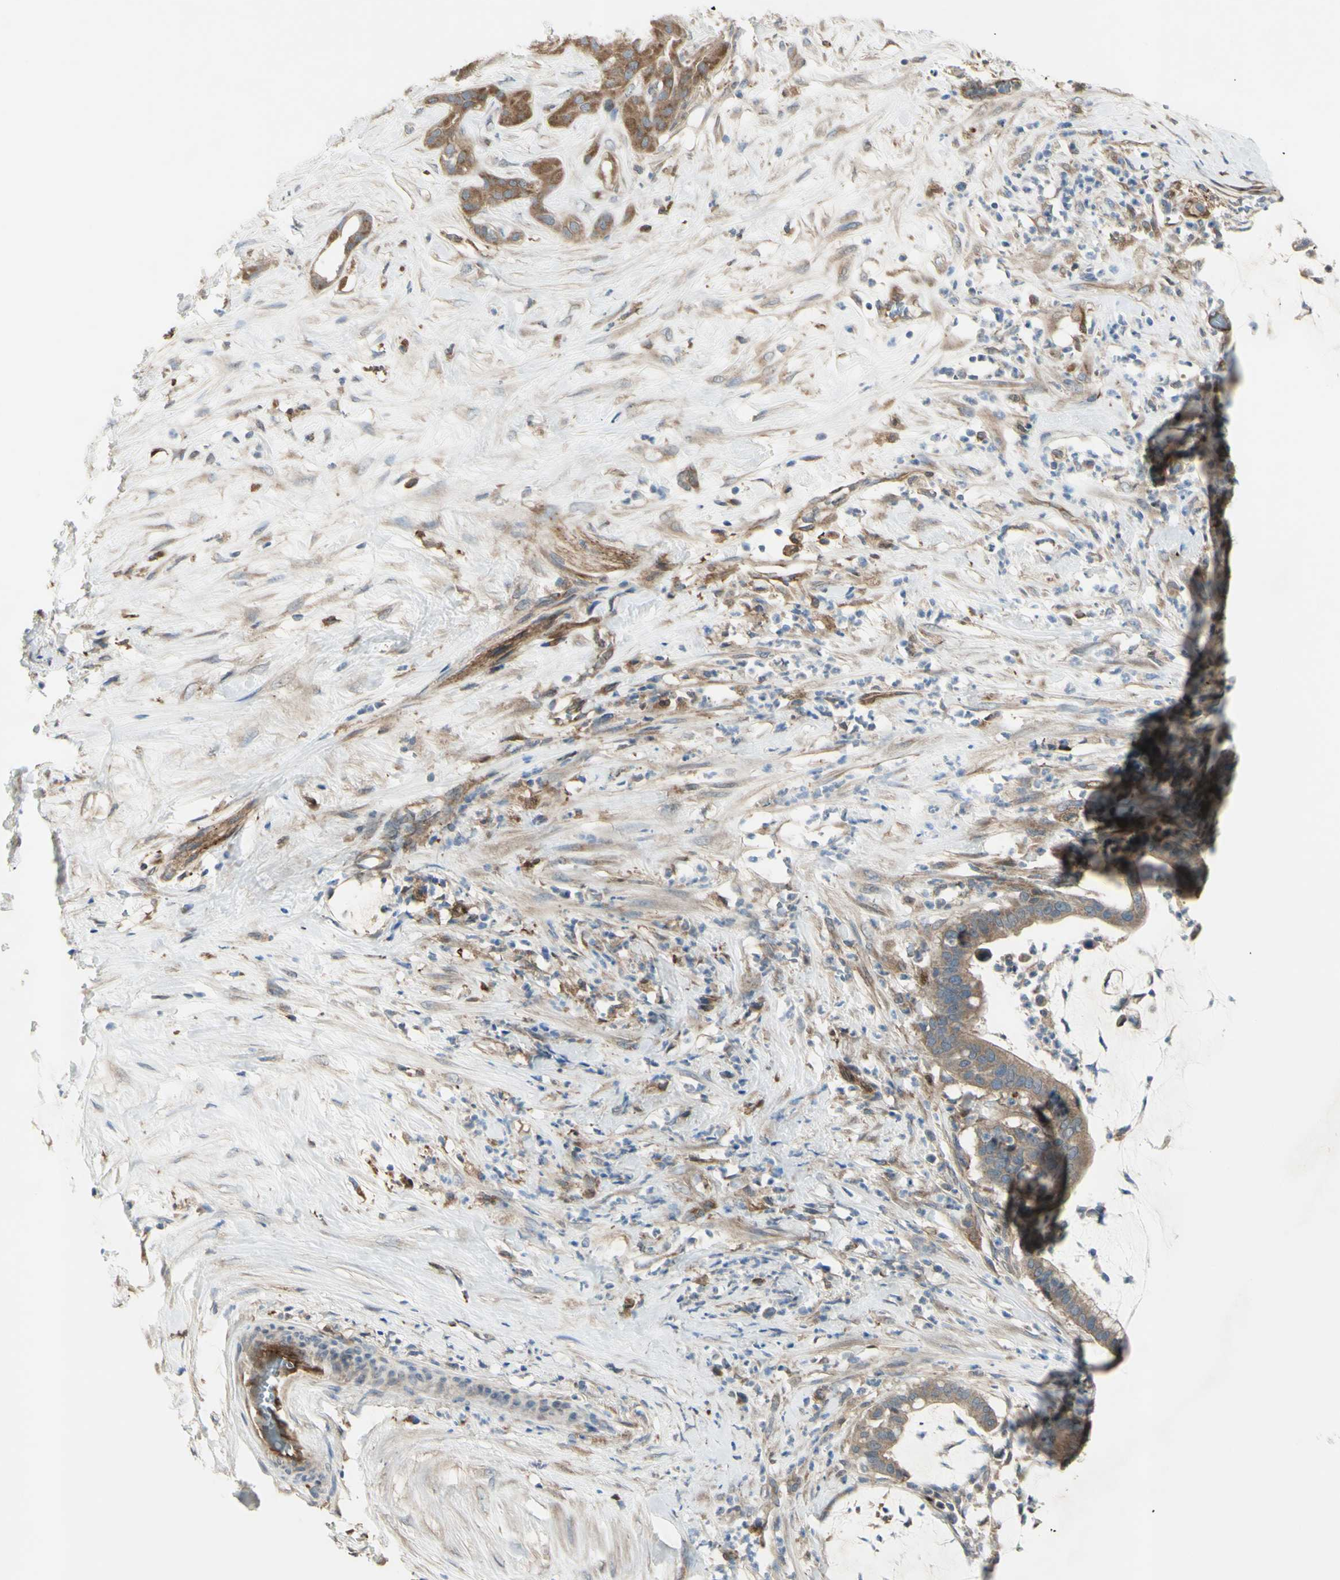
{"staining": {"intensity": "moderate", "quantity": ">75%", "location": "cytoplasmic/membranous"}, "tissue": "pancreatic cancer", "cell_type": "Tumor cells", "image_type": "cancer", "snomed": [{"axis": "morphology", "description": "Adenocarcinoma, NOS"}, {"axis": "topography", "description": "Pancreas"}], "caption": "A brown stain highlights moderate cytoplasmic/membranous staining of a protein in human pancreatic adenocarcinoma tumor cells.", "gene": "IGSF9B", "patient": {"sex": "male", "age": 41}}